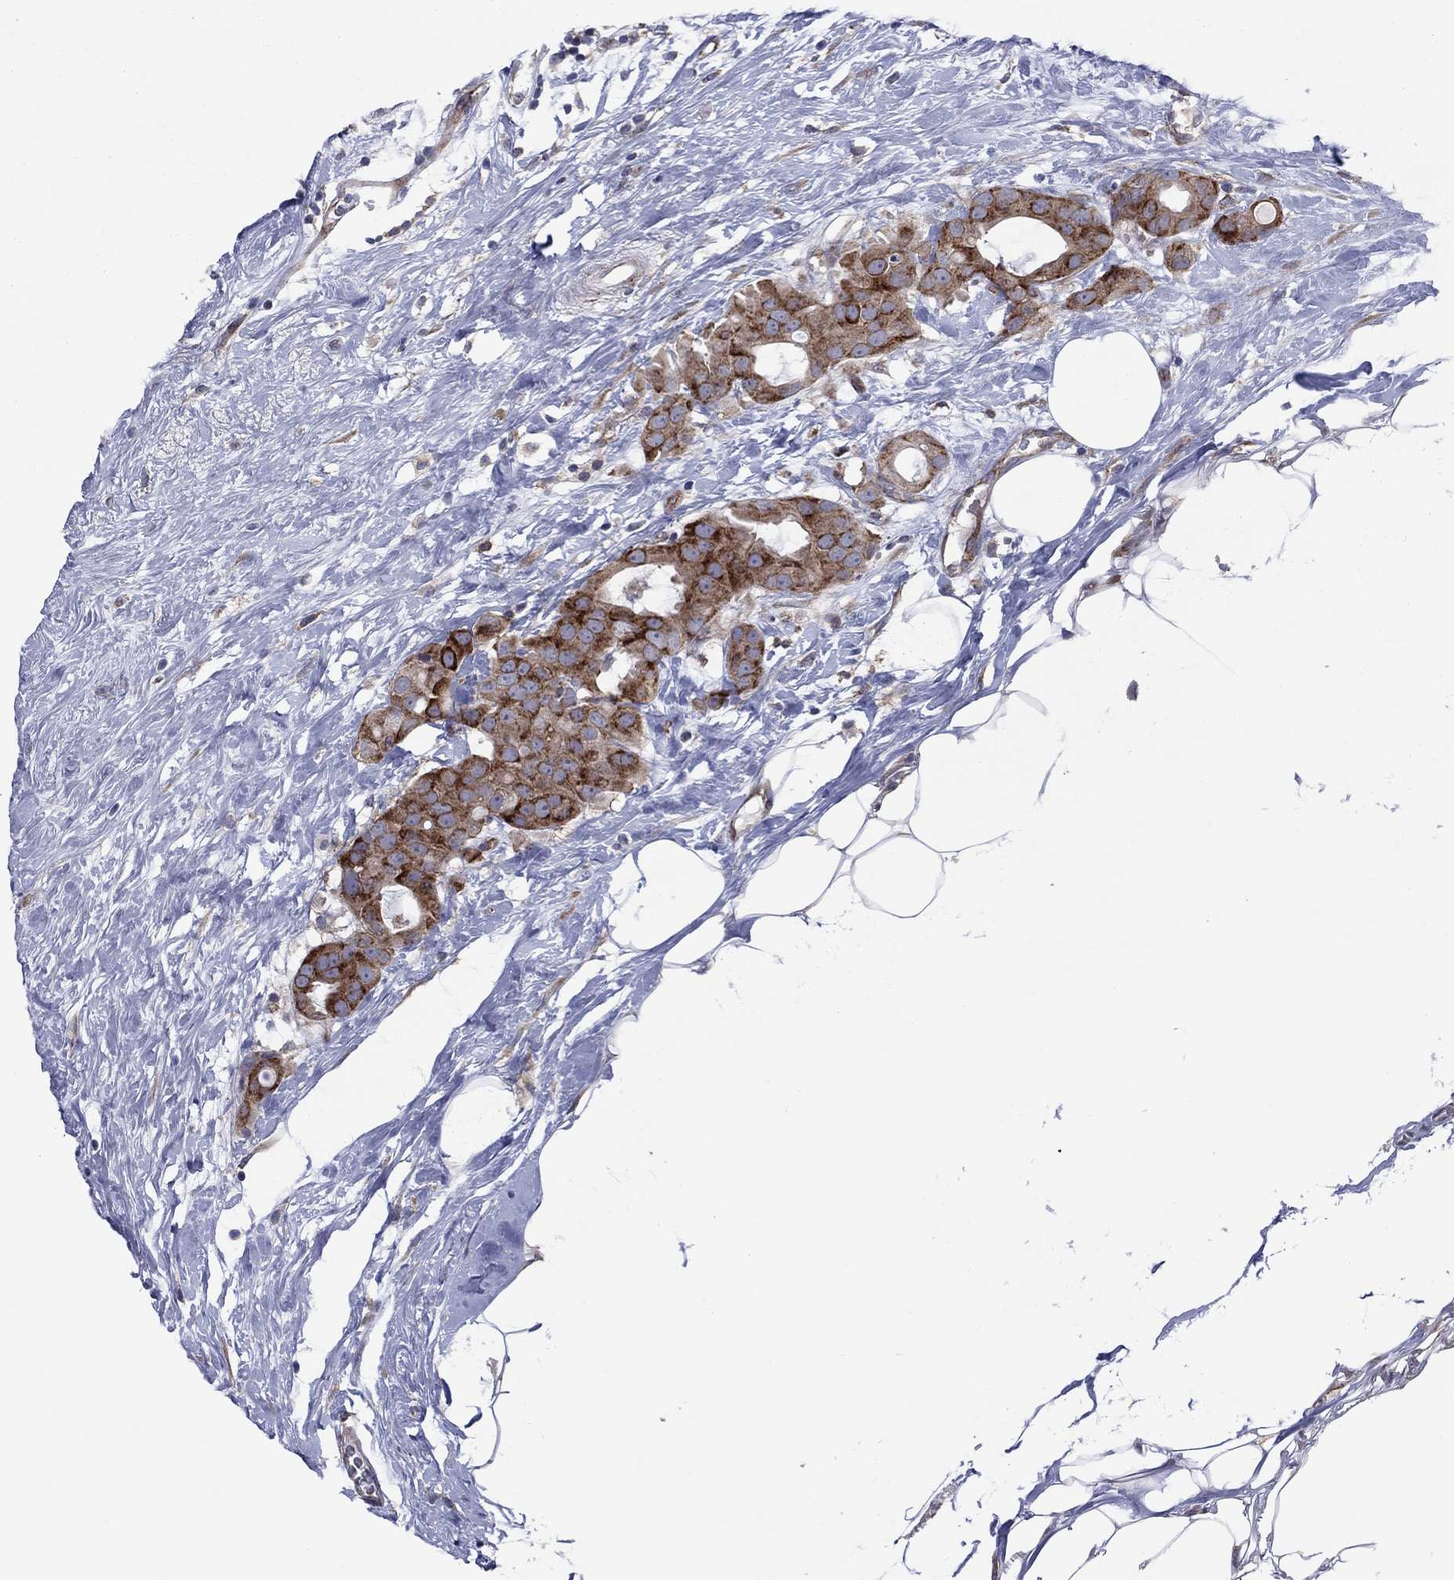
{"staining": {"intensity": "strong", "quantity": ">75%", "location": "cytoplasmic/membranous"}, "tissue": "breast cancer", "cell_type": "Tumor cells", "image_type": "cancer", "snomed": [{"axis": "morphology", "description": "Duct carcinoma"}, {"axis": "topography", "description": "Breast"}], "caption": "The histopathology image displays staining of breast cancer, revealing strong cytoplasmic/membranous protein staining (brown color) within tumor cells.", "gene": "GPR155", "patient": {"sex": "female", "age": 45}}